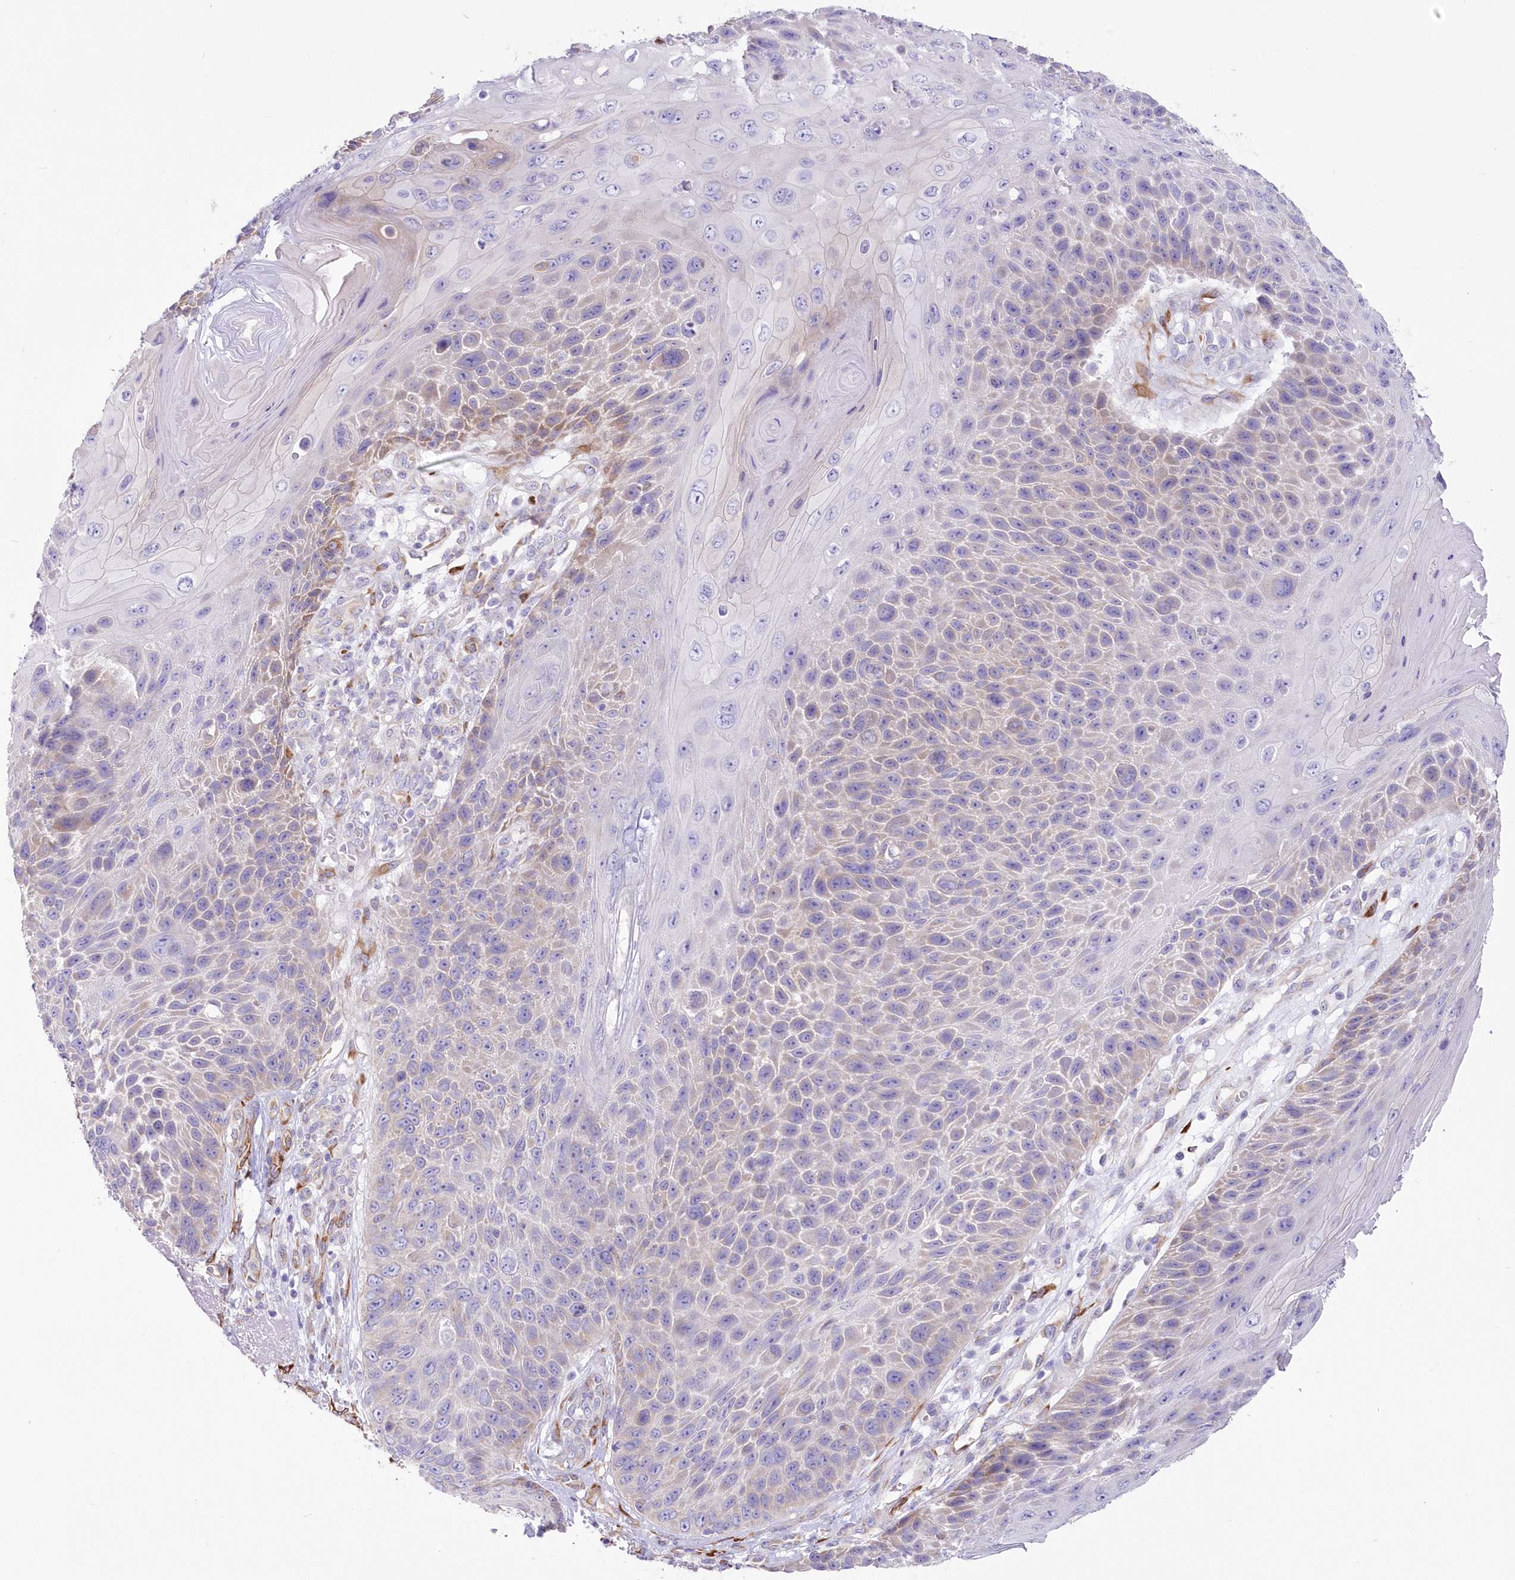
{"staining": {"intensity": "negative", "quantity": "none", "location": "none"}, "tissue": "skin cancer", "cell_type": "Tumor cells", "image_type": "cancer", "snomed": [{"axis": "morphology", "description": "Squamous cell carcinoma, NOS"}, {"axis": "topography", "description": "Skin"}], "caption": "IHC of human skin cancer (squamous cell carcinoma) exhibits no positivity in tumor cells.", "gene": "YTHDC2", "patient": {"sex": "female", "age": 88}}